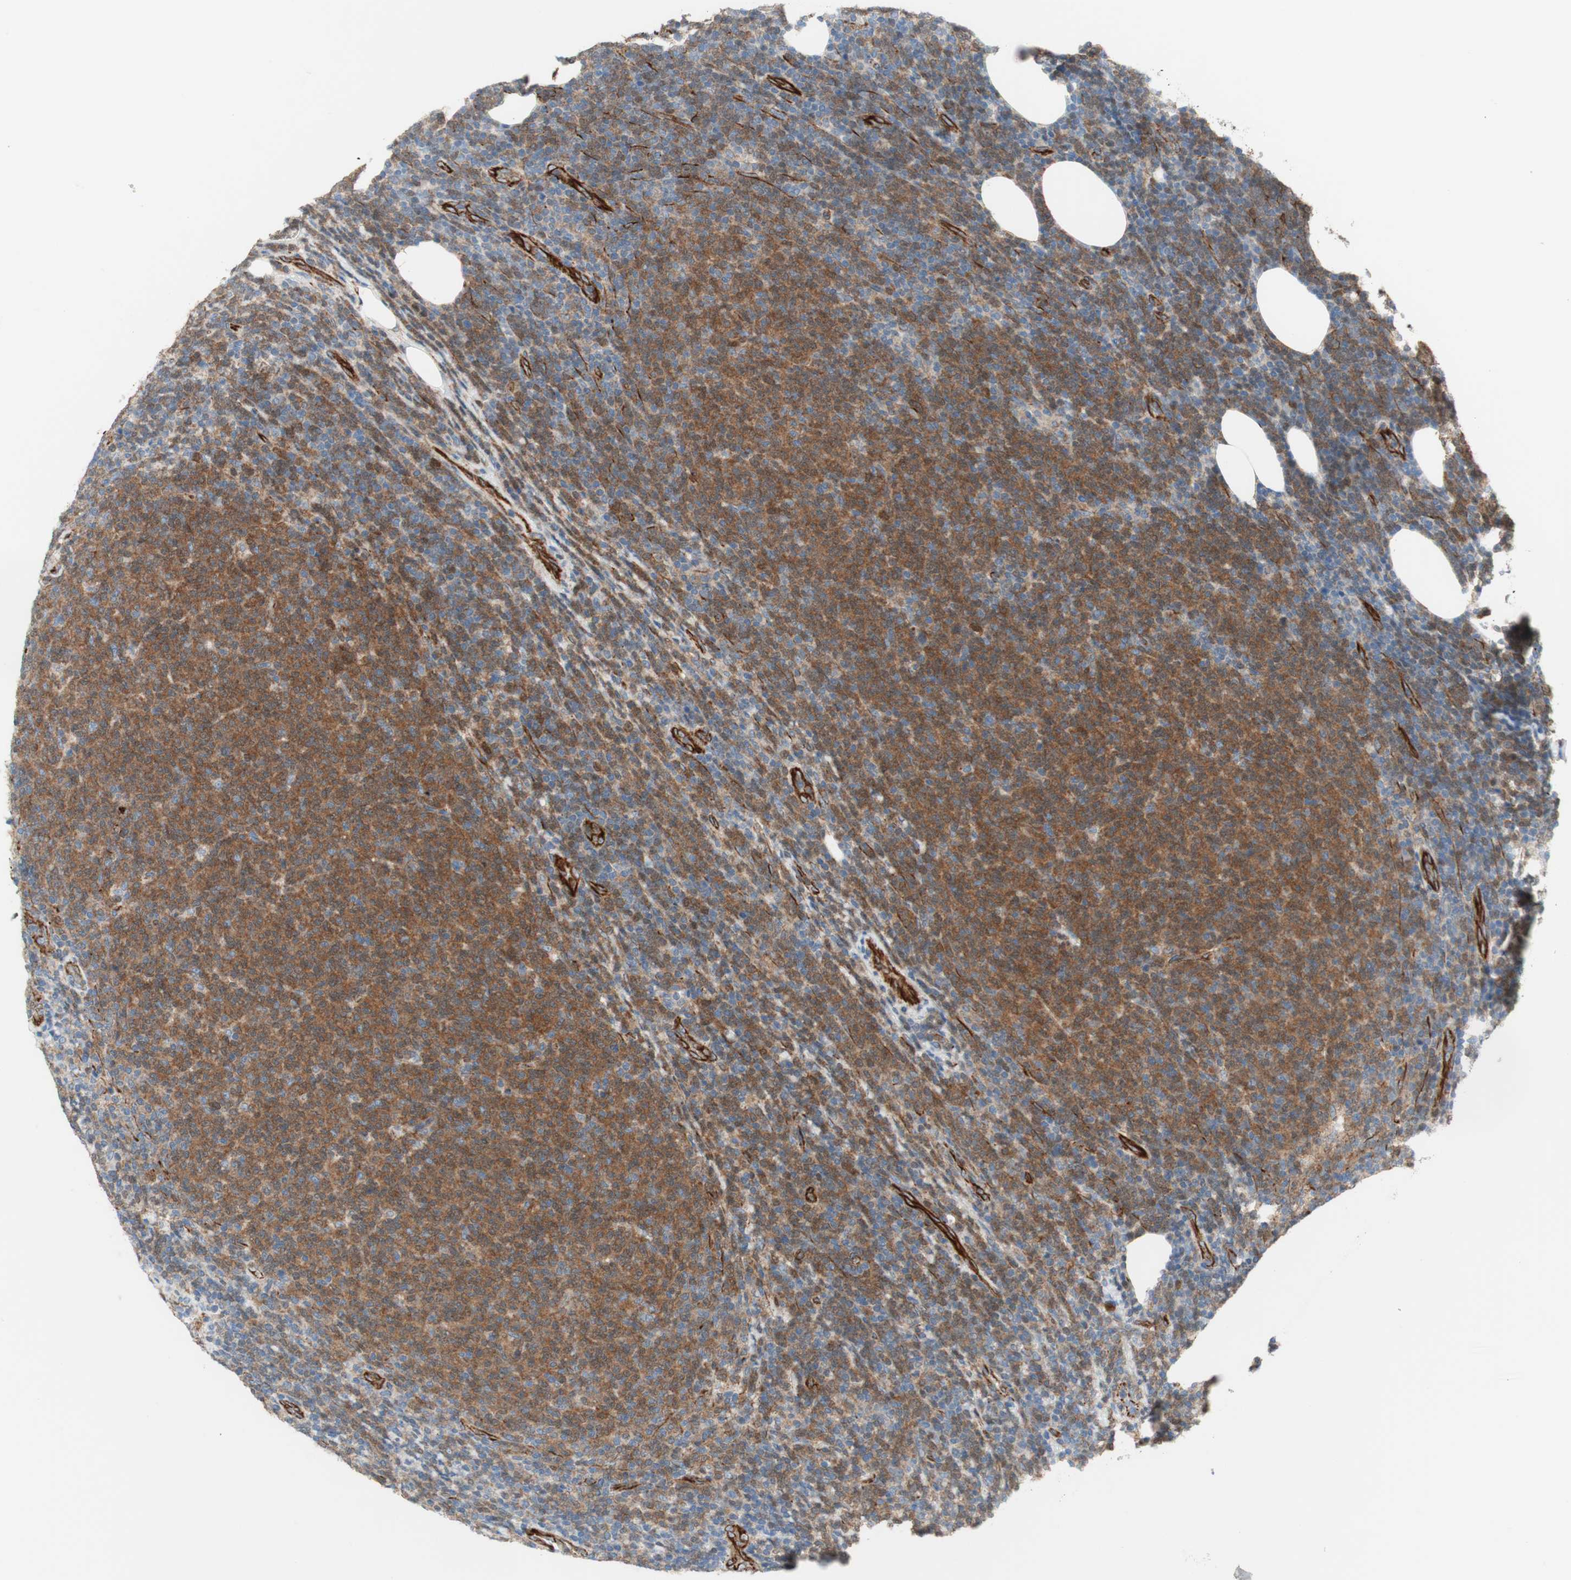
{"staining": {"intensity": "moderate", "quantity": ">75%", "location": "cytoplasmic/membranous,nuclear"}, "tissue": "lymphoma", "cell_type": "Tumor cells", "image_type": "cancer", "snomed": [{"axis": "morphology", "description": "Malignant lymphoma, non-Hodgkin's type, Low grade"}, {"axis": "topography", "description": "Lymph node"}], "caption": "Moderate cytoplasmic/membranous and nuclear staining is identified in about >75% of tumor cells in low-grade malignant lymphoma, non-Hodgkin's type.", "gene": "POU2AF1", "patient": {"sex": "male", "age": 66}}